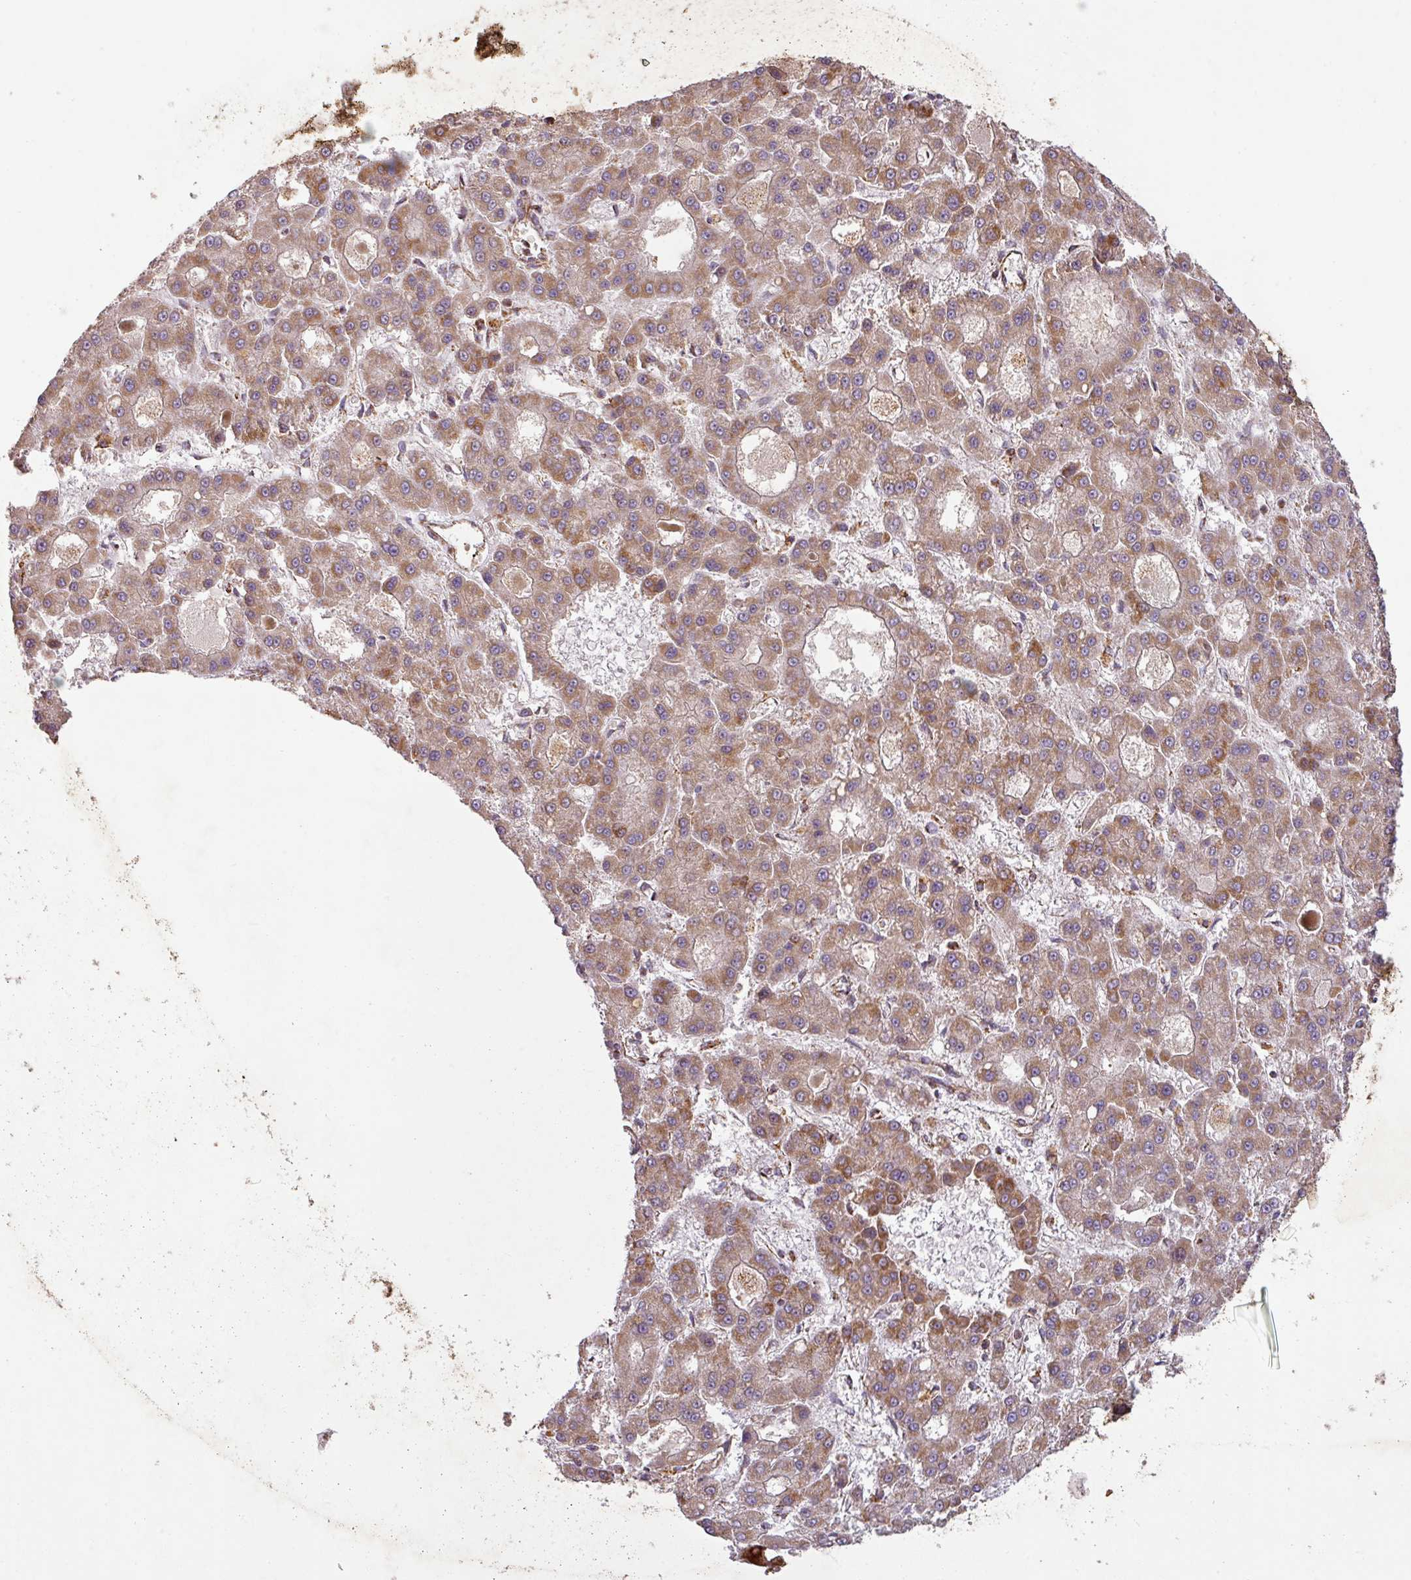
{"staining": {"intensity": "moderate", "quantity": ">75%", "location": "cytoplasmic/membranous"}, "tissue": "liver cancer", "cell_type": "Tumor cells", "image_type": "cancer", "snomed": [{"axis": "morphology", "description": "Carcinoma, Hepatocellular, NOS"}, {"axis": "topography", "description": "Liver"}], "caption": "Immunohistochemistry (IHC) photomicrograph of liver cancer stained for a protein (brown), which demonstrates medium levels of moderate cytoplasmic/membranous positivity in approximately >75% of tumor cells.", "gene": "GPD2", "patient": {"sex": "male", "age": 70}}